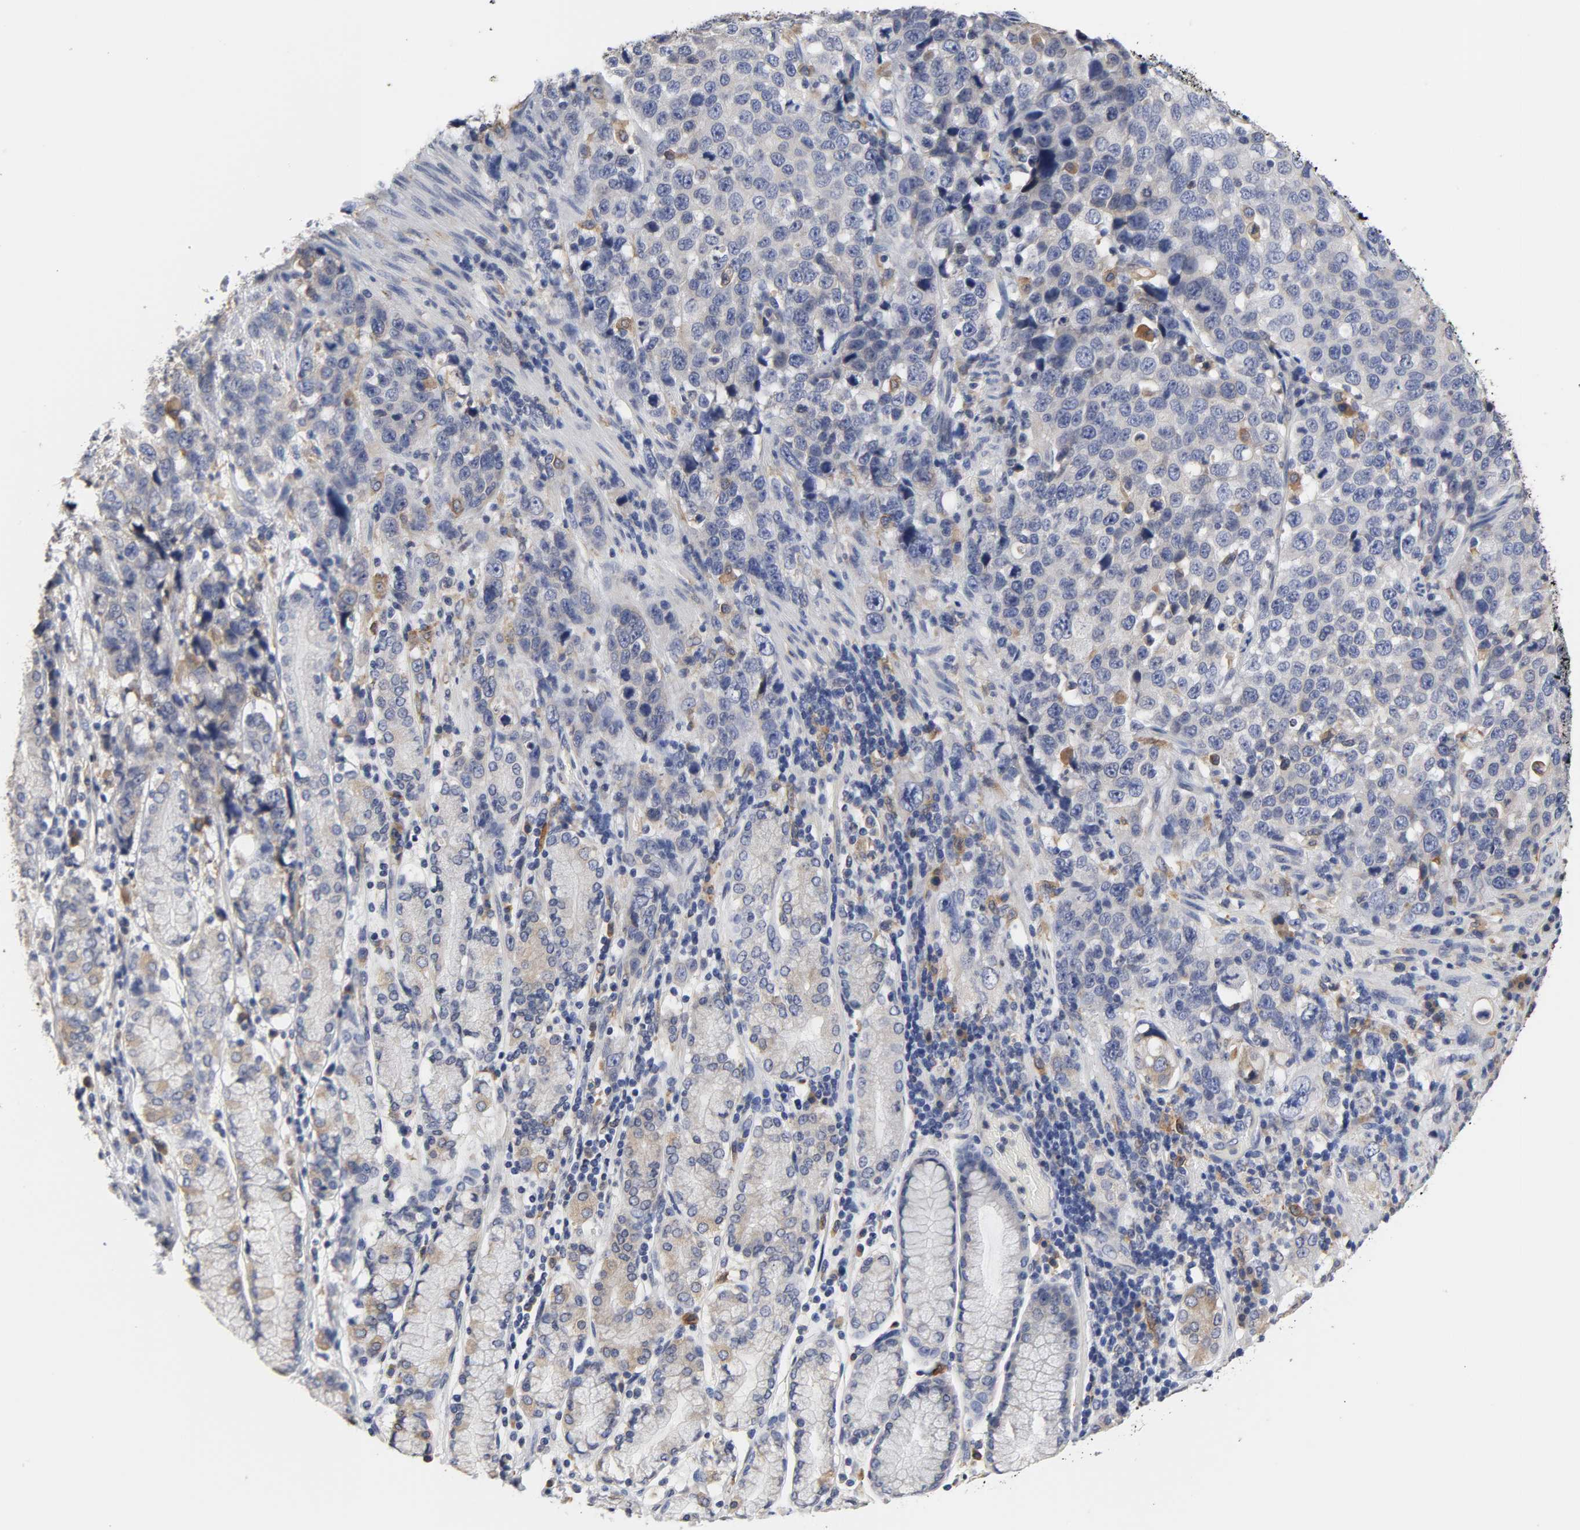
{"staining": {"intensity": "negative", "quantity": "none", "location": "none"}, "tissue": "stomach cancer", "cell_type": "Tumor cells", "image_type": "cancer", "snomed": [{"axis": "morphology", "description": "Normal tissue, NOS"}, {"axis": "morphology", "description": "Adenocarcinoma, NOS"}, {"axis": "topography", "description": "Stomach"}], "caption": "Immunohistochemistry (IHC) of human stomach adenocarcinoma demonstrates no positivity in tumor cells. (Immunohistochemistry, brightfield microscopy, high magnification).", "gene": "HCK", "patient": {"sex": "male", "age": 48}}